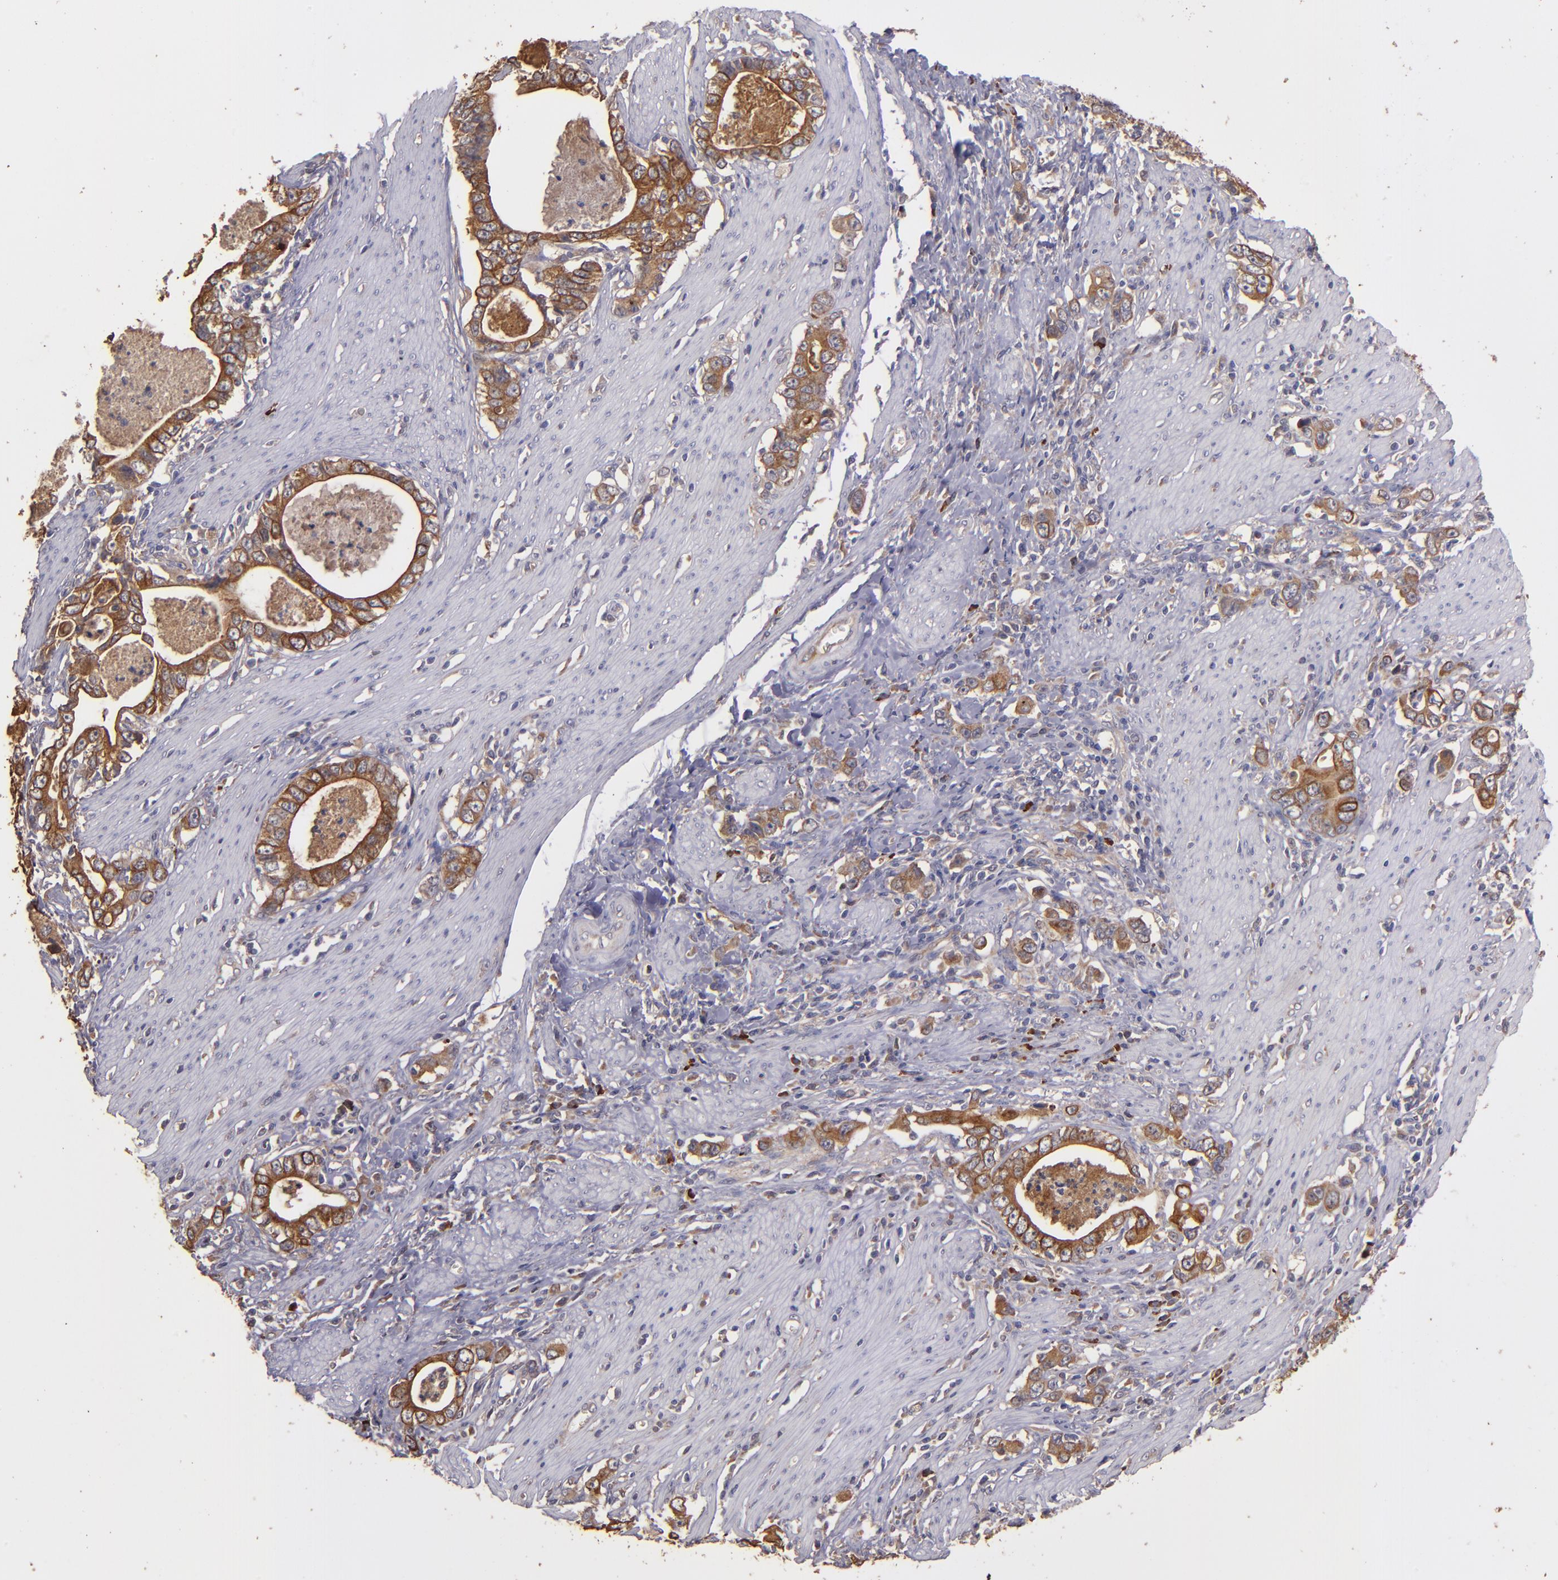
{"staining": {"intensity": "moderate", "quantity": ">75%", "location": "cytoplasmic/membranous"}, "tissue": "stomach cancer", "cell_type": "Tumor cells", "image_type": "cancer", "snomed": [{"axis": "morphology", "description": "Adenocarcinoma, NOS"}, {"axis": "topography", "description": "Stomach, lower"}], "caption": "Human stomach adenocarcinoma stained with a protein marker displays moderate staining in tumor cells.", "gene": "SRRD", "patient": {"sex": "female", "age": 72}}